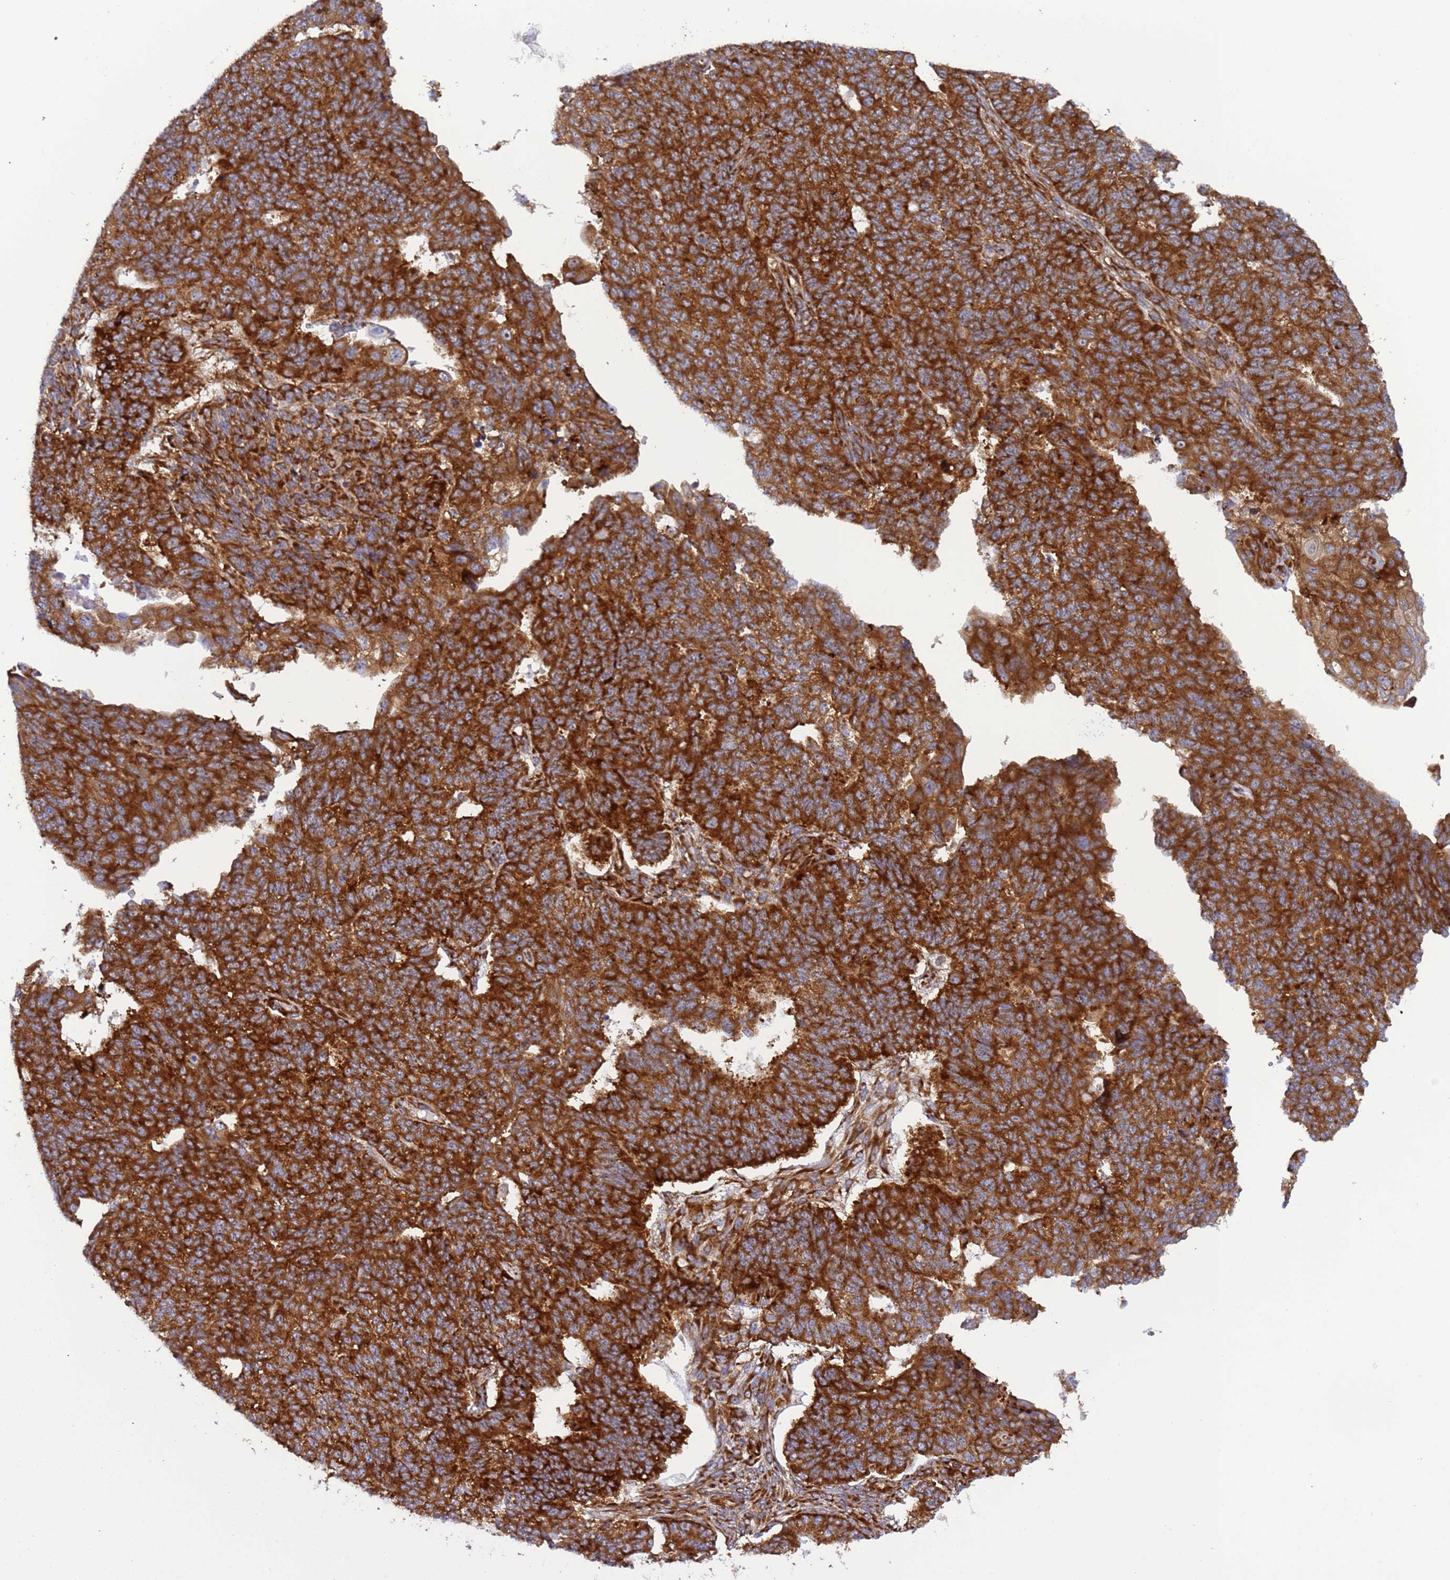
{"staining": {"intensity": "strong", "quantity": ">75%", "location": "cytoplasmic/membranous"}, "tissue": "endometrial cancer", "cell_type": "Tumor cells", "image_type": "cancer", "snomed": [{"axis": "morphology", "description": "Adenocarcinoma, NOS"}, {"axis": "topography", "description": "Endometrium"}], "caption": "This histopathology image shows immunohistochemistry staining of human endometrial cancer (adenocarcinoma), with high strong cytoplasmic/membranous staining in about >75% of tumor cells.", "gene": "RPL36", "patient": {"sex": "female", "age": 32}}